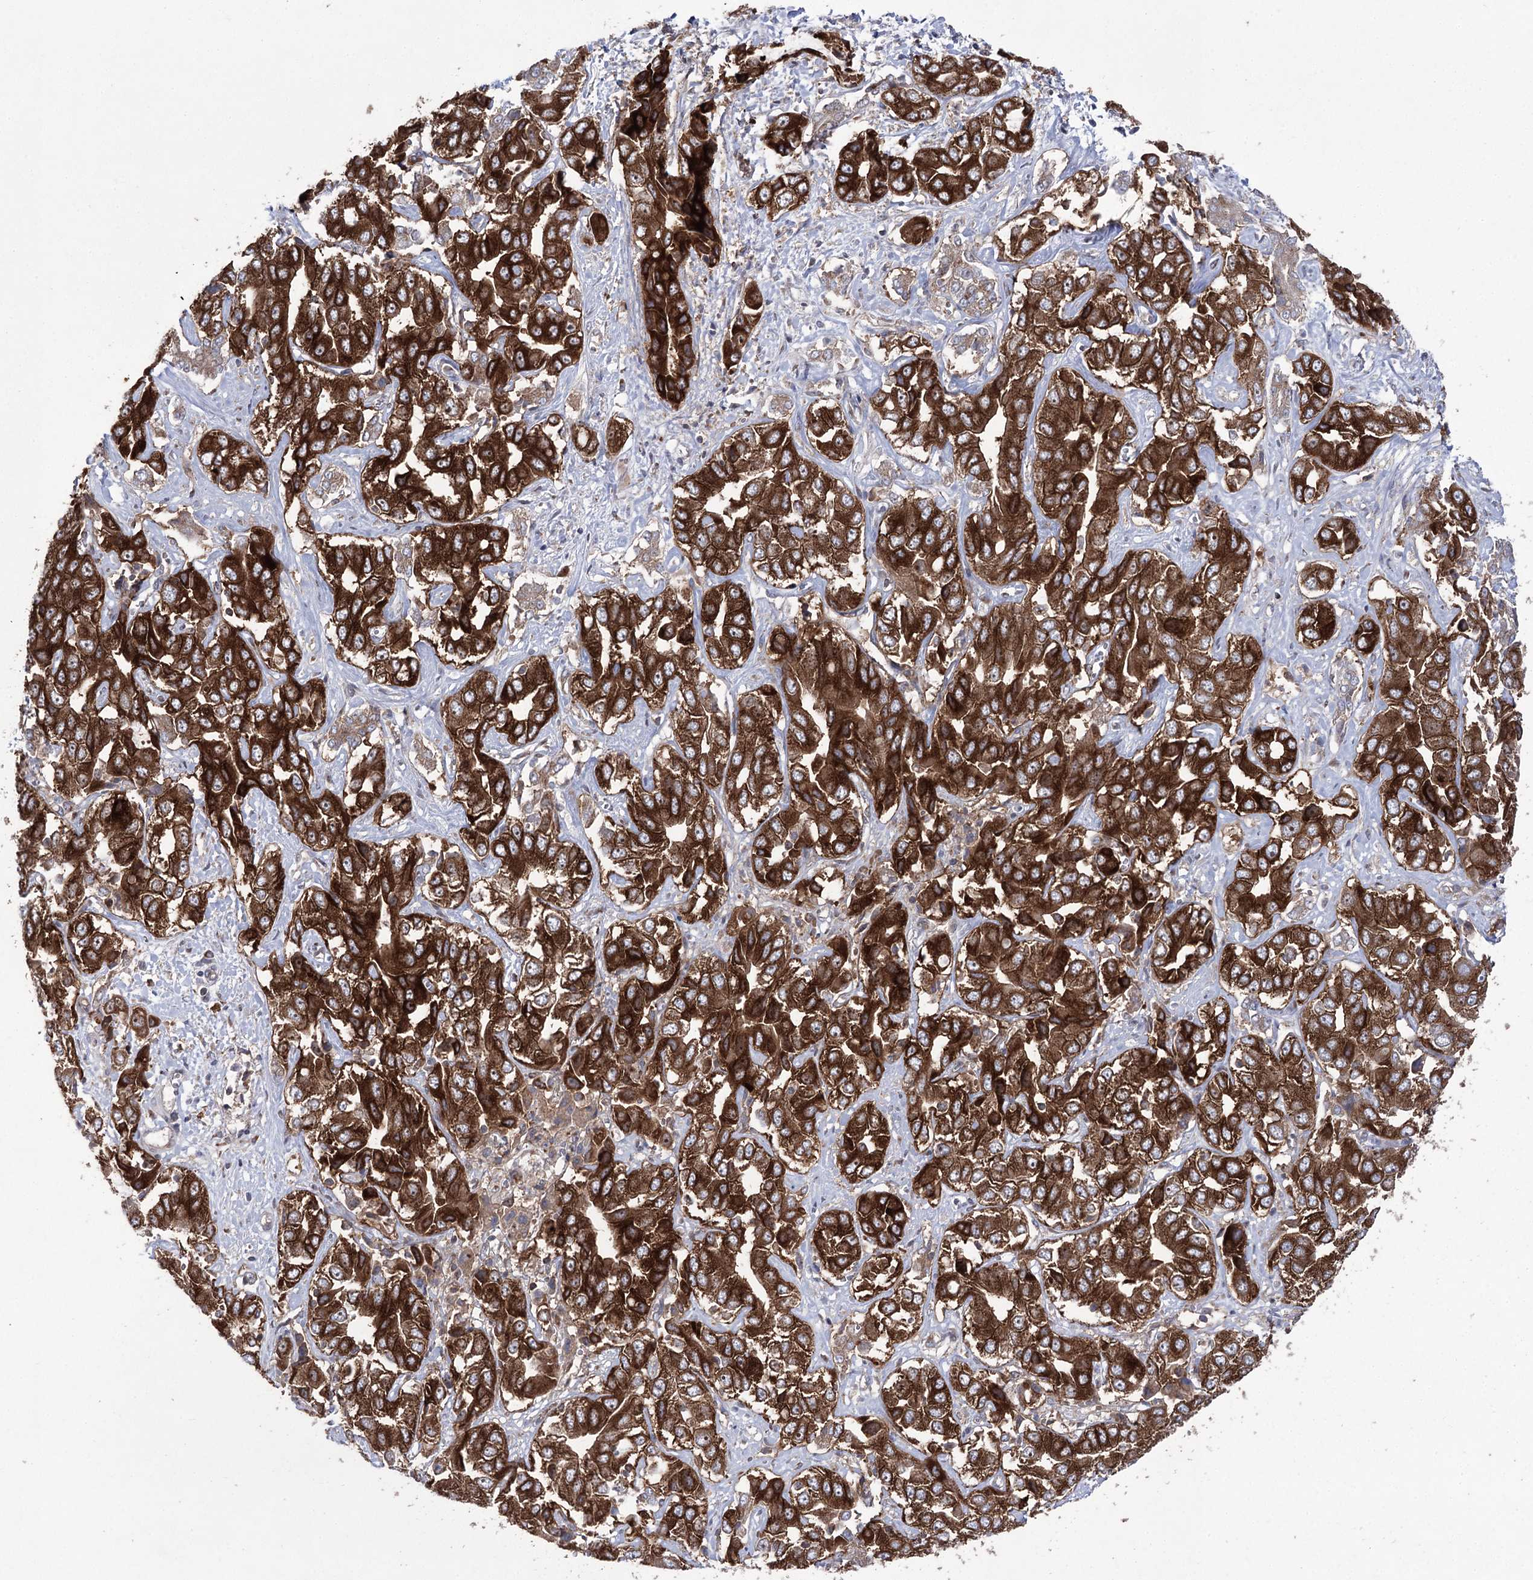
{"staining": {"intensity": "strong", "quantity": ">75%", "location": "cytoplasmic/membranous"}, "tissue": "liver cancer", "cell_type": "Tumor cells", "image_type": "cancer", "snomed": [{"axis": "morphology", "description": "Cholangiocarcinoma"}, {"axis": "topography", "description": "Liver"}], "caption": "Brown immunohistochemical staining in human liver cholangiocarcinoma demonstrates strong cytoplasmic/membranous positivity in approximately >75% of tumor cells. (Stains: DAB (3,3'-diaminobenzidine) in brown, nuclei in blue, Microscopy: brightfield microscopy at high magnification).", "gene": "ZNF622", "patient": {"sex": "female", "age": 52}}